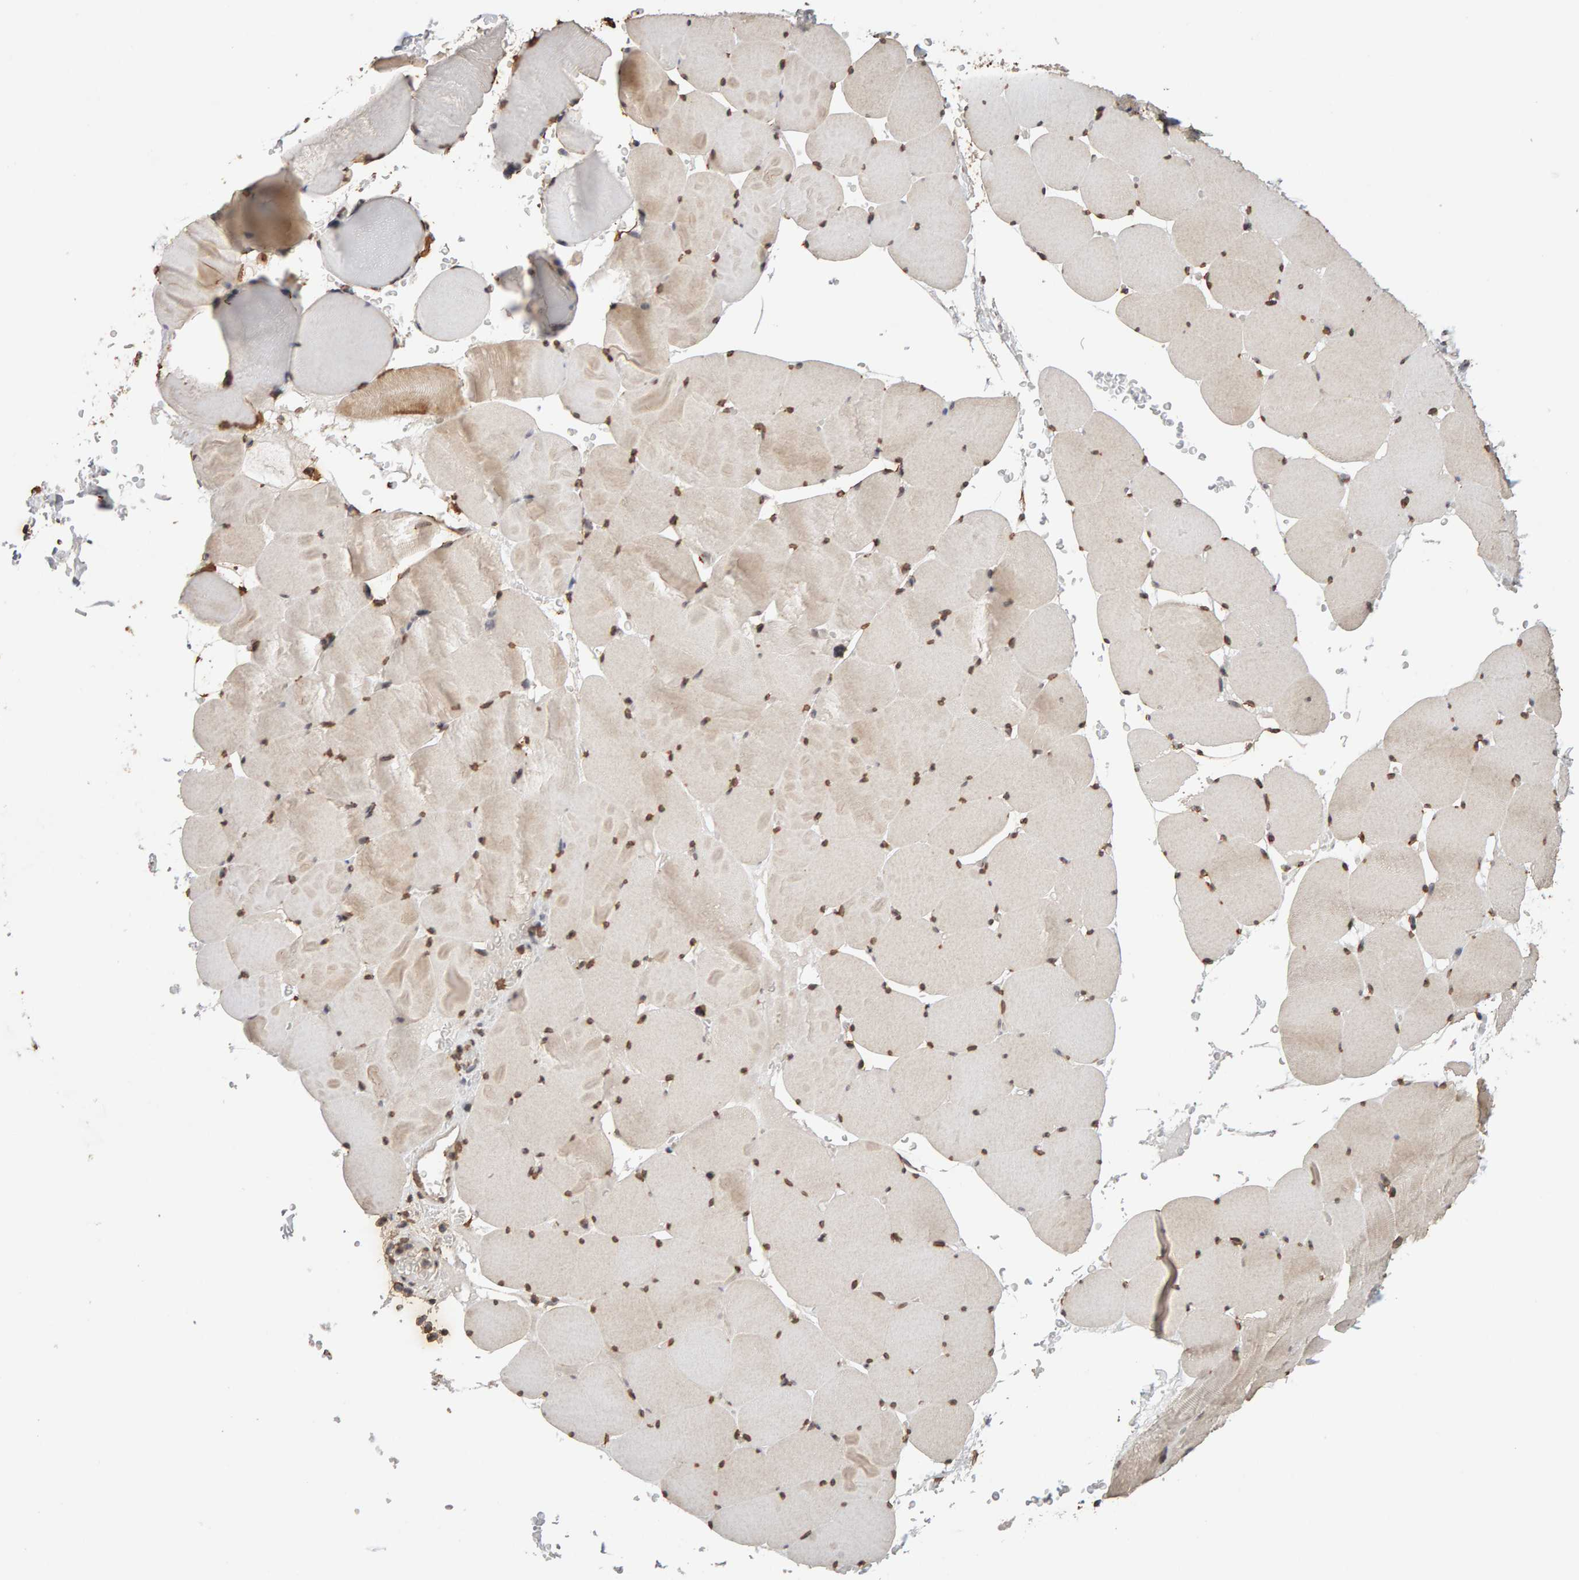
{"staining": {"intensity": "moderate", "quantity": ">75%", "location": "nuclear"}, "tissue": "skeletal muscle", "cell_type": "Myocytes", "image_type": "normal", "snomed": [{"axis": "morphology", "description": "Normal tissue, NOS"}, {"axis": "topography", "description": "Skeletal muscle"}], "caption": "An image of skeletal muscle stained for a protein shows moderate nuclear brown staining in myocytes. The staining is performed using DAB brown chromogen to label protein expression. The nuclei are counter-stained blue using hematoxylin.", "gene": "DNAJB5", "patient": {"sex": "male", "age": 62}}